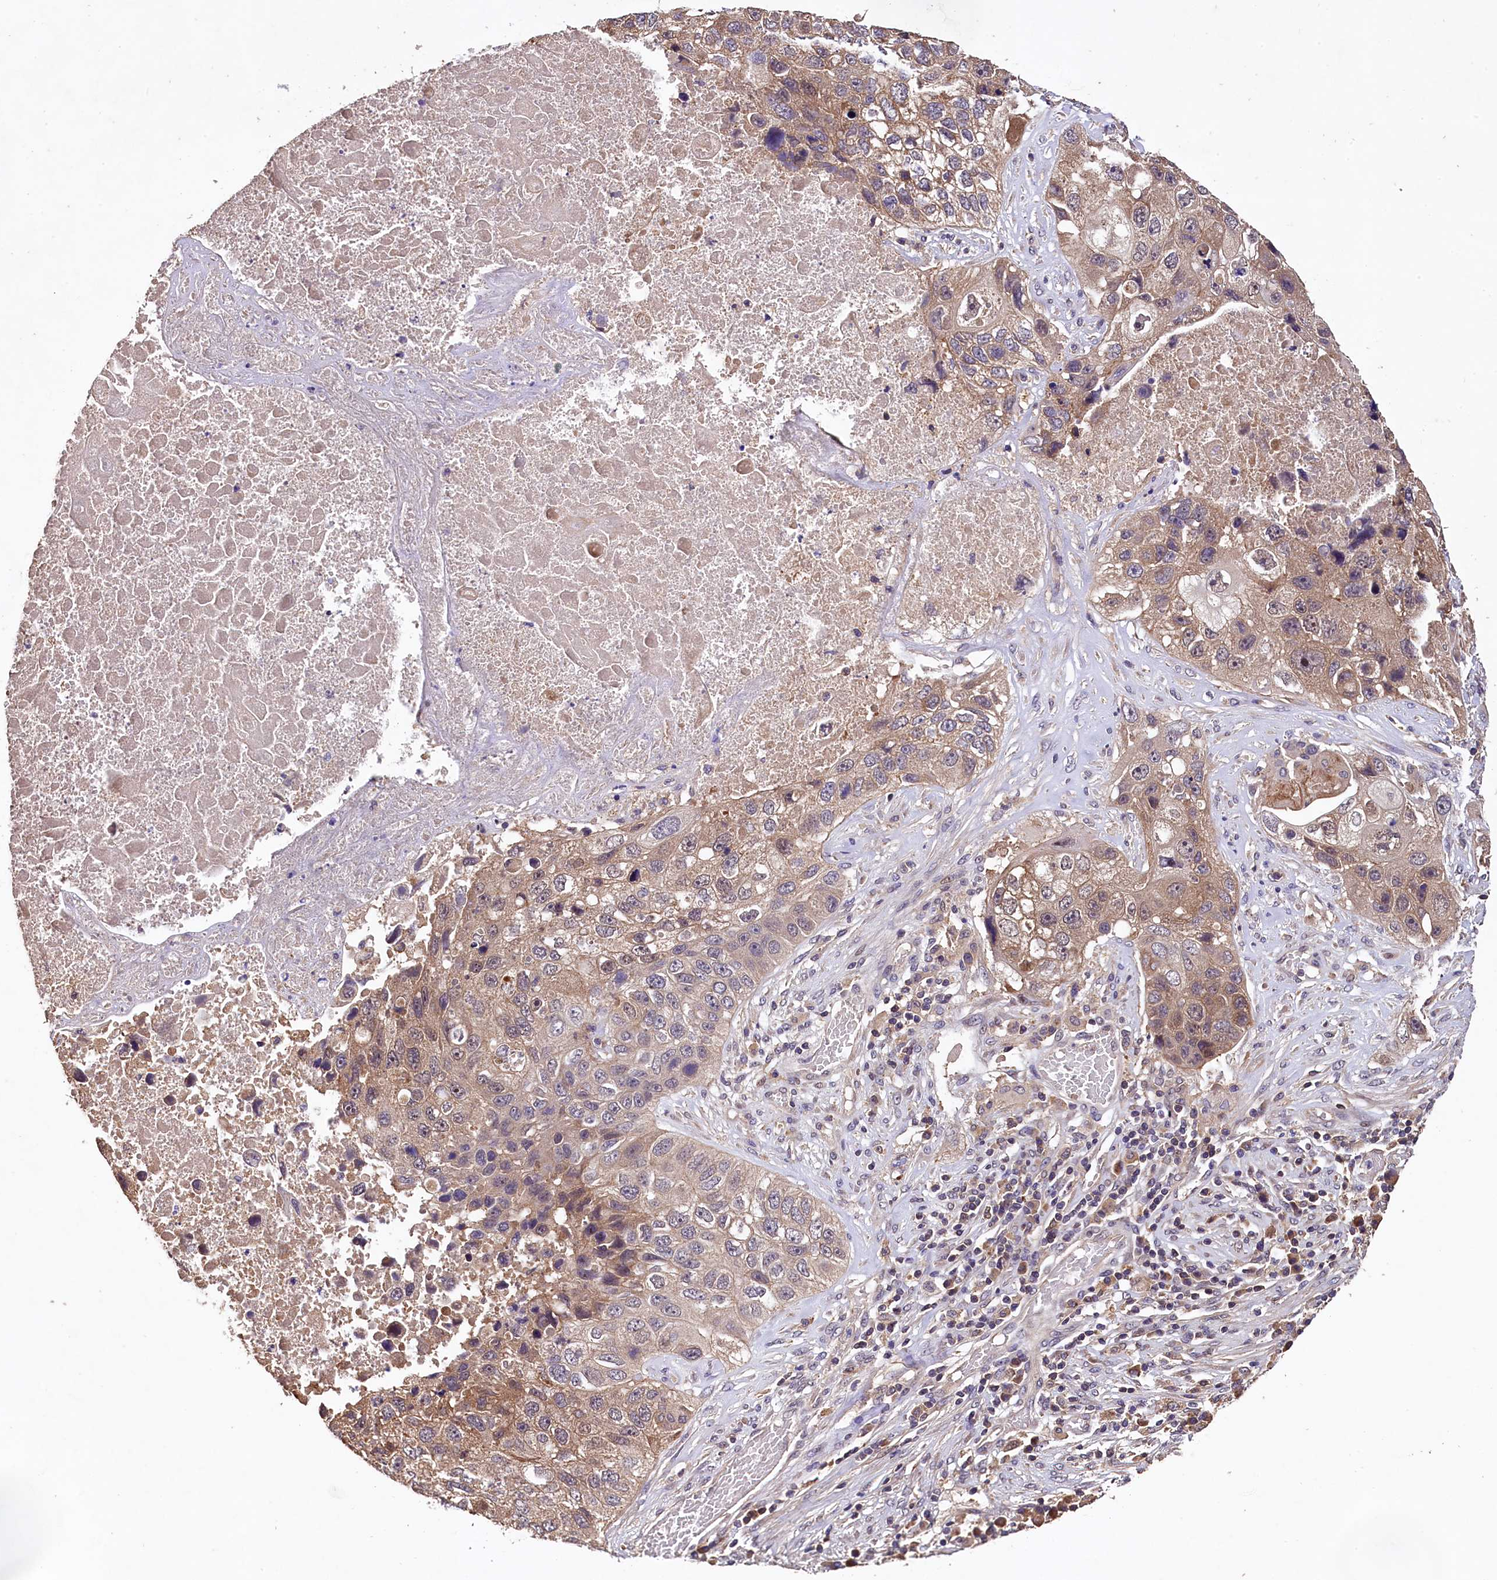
{"staining": {"intensity": "moderate", "quantity": ">75%", "location": "cytoplasmic/membranous"}, "tissue": "lung cancer", "cell_type": "Tumor cells", "image_type": "cancer", "snomed": [{"axis": "morphology", "description": "Squamous cell carcinoma, NOS"}, {"axis": "topography", "description": "Lung"}], "caption": "Immunohistochemistry (IHC) photomicrograph of neoplastic tissue: human lung cancer stained using IHC displays medium levels of moderate protein expression localized specifically in the cytoplasmic/membranous of tumor cells, appearing as a cytoplasmic/membranous brown color.", "gene": "PLXNB1", "patient": {"sex": "male", "age": 61}}